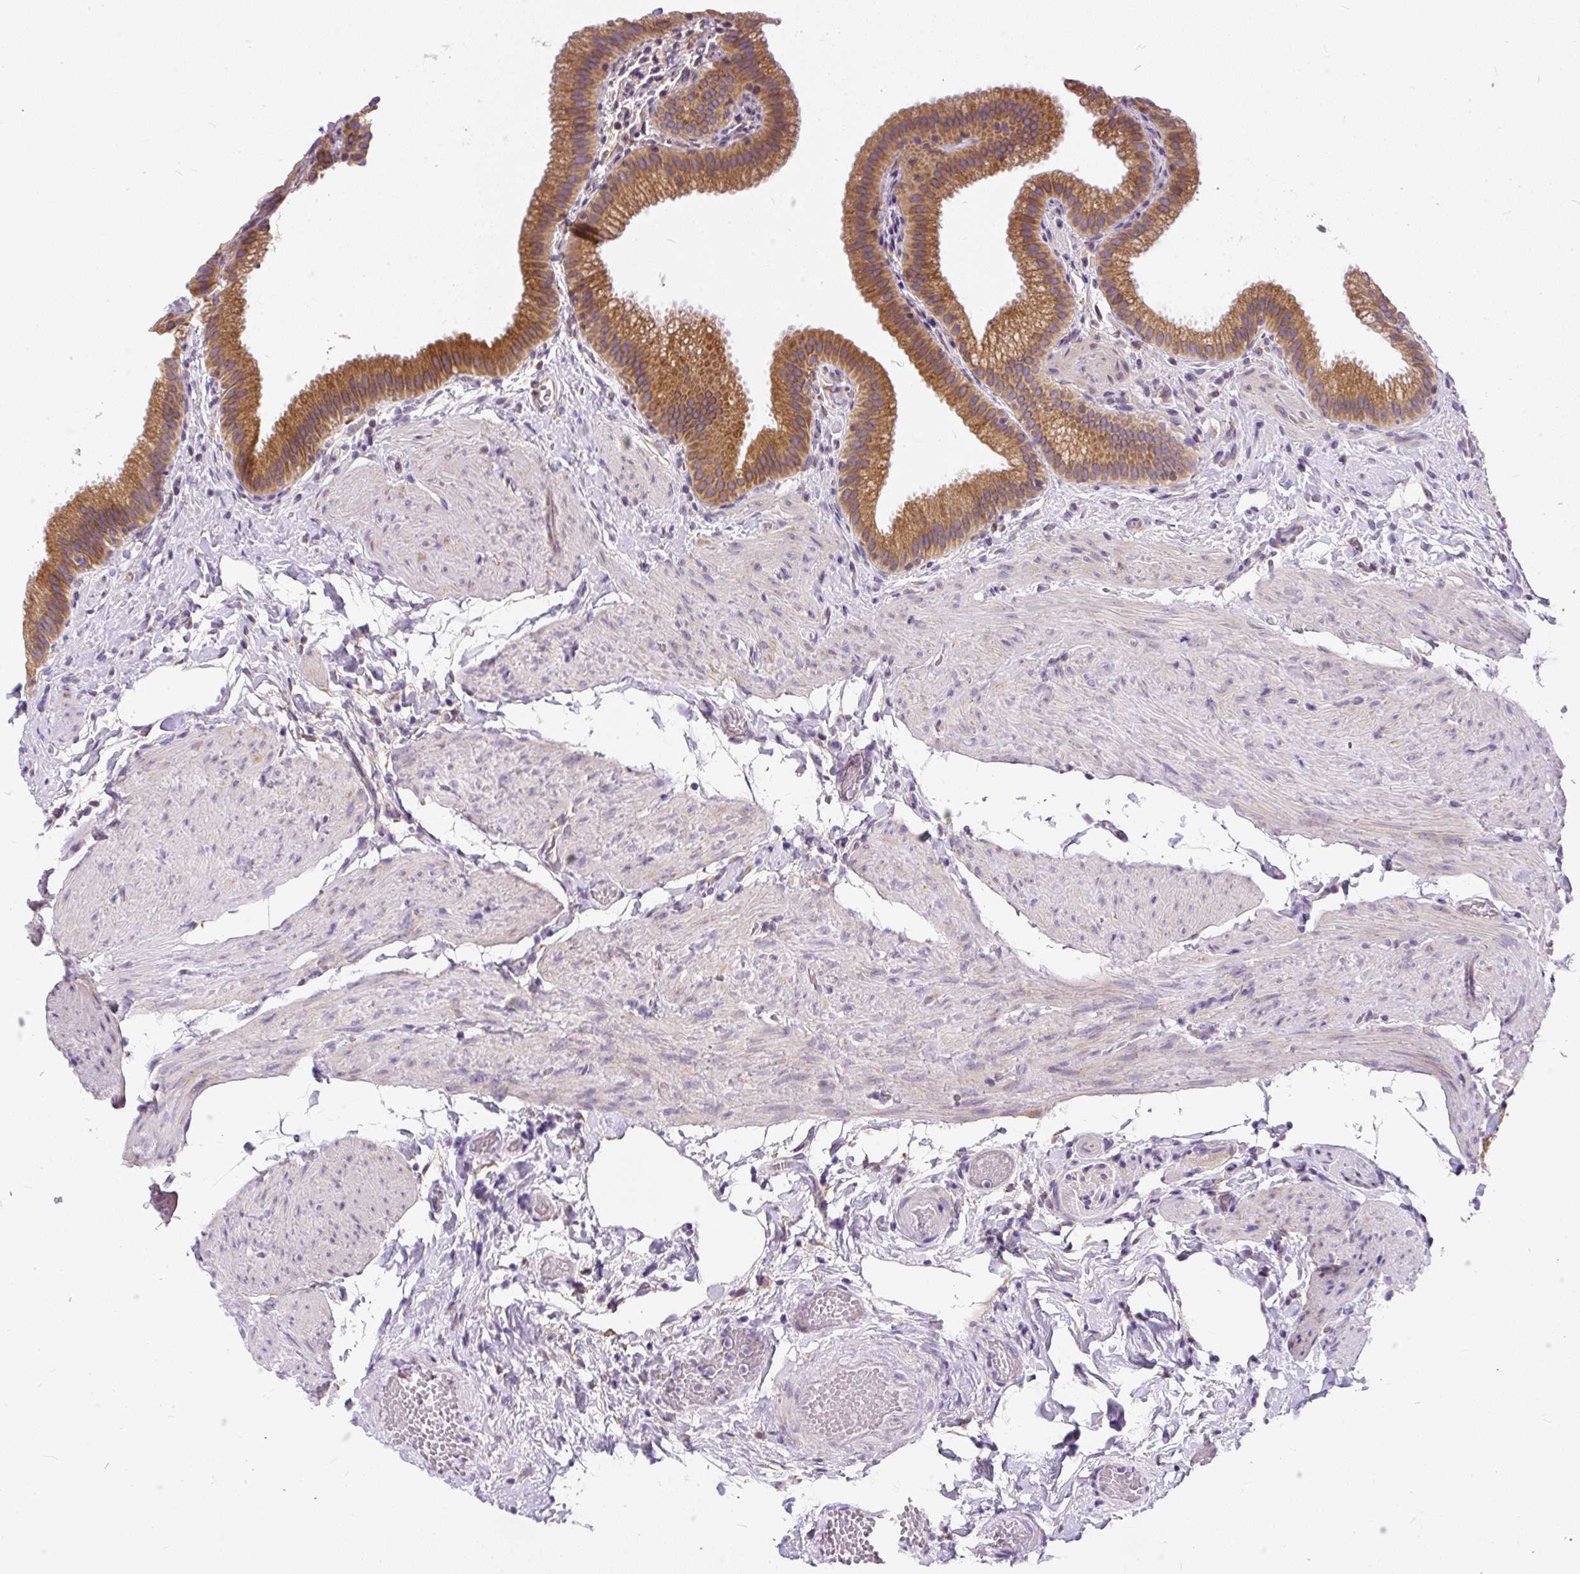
{"staining": {"intensity": "strong", "quantity": ">75%", "location": "cytoplasmic/membranous"}, "tissue": "gallbladder", "cell_type": "Glandular cells", "image_type": "normal", "snomed": [{"axis": "morphology", "description": "Normal tissue, NOS"}, {"axis": "topography", "description": "Gallbladder"}], "caption": "This image displays immunohistochemistry staining of unremarkable human gallbladder, with high strong cytoplasmic/membranous staining in about >75% of glandular cells.", "gene": "CYP20A1", "patient": {"sex": "female", "age": 63}}